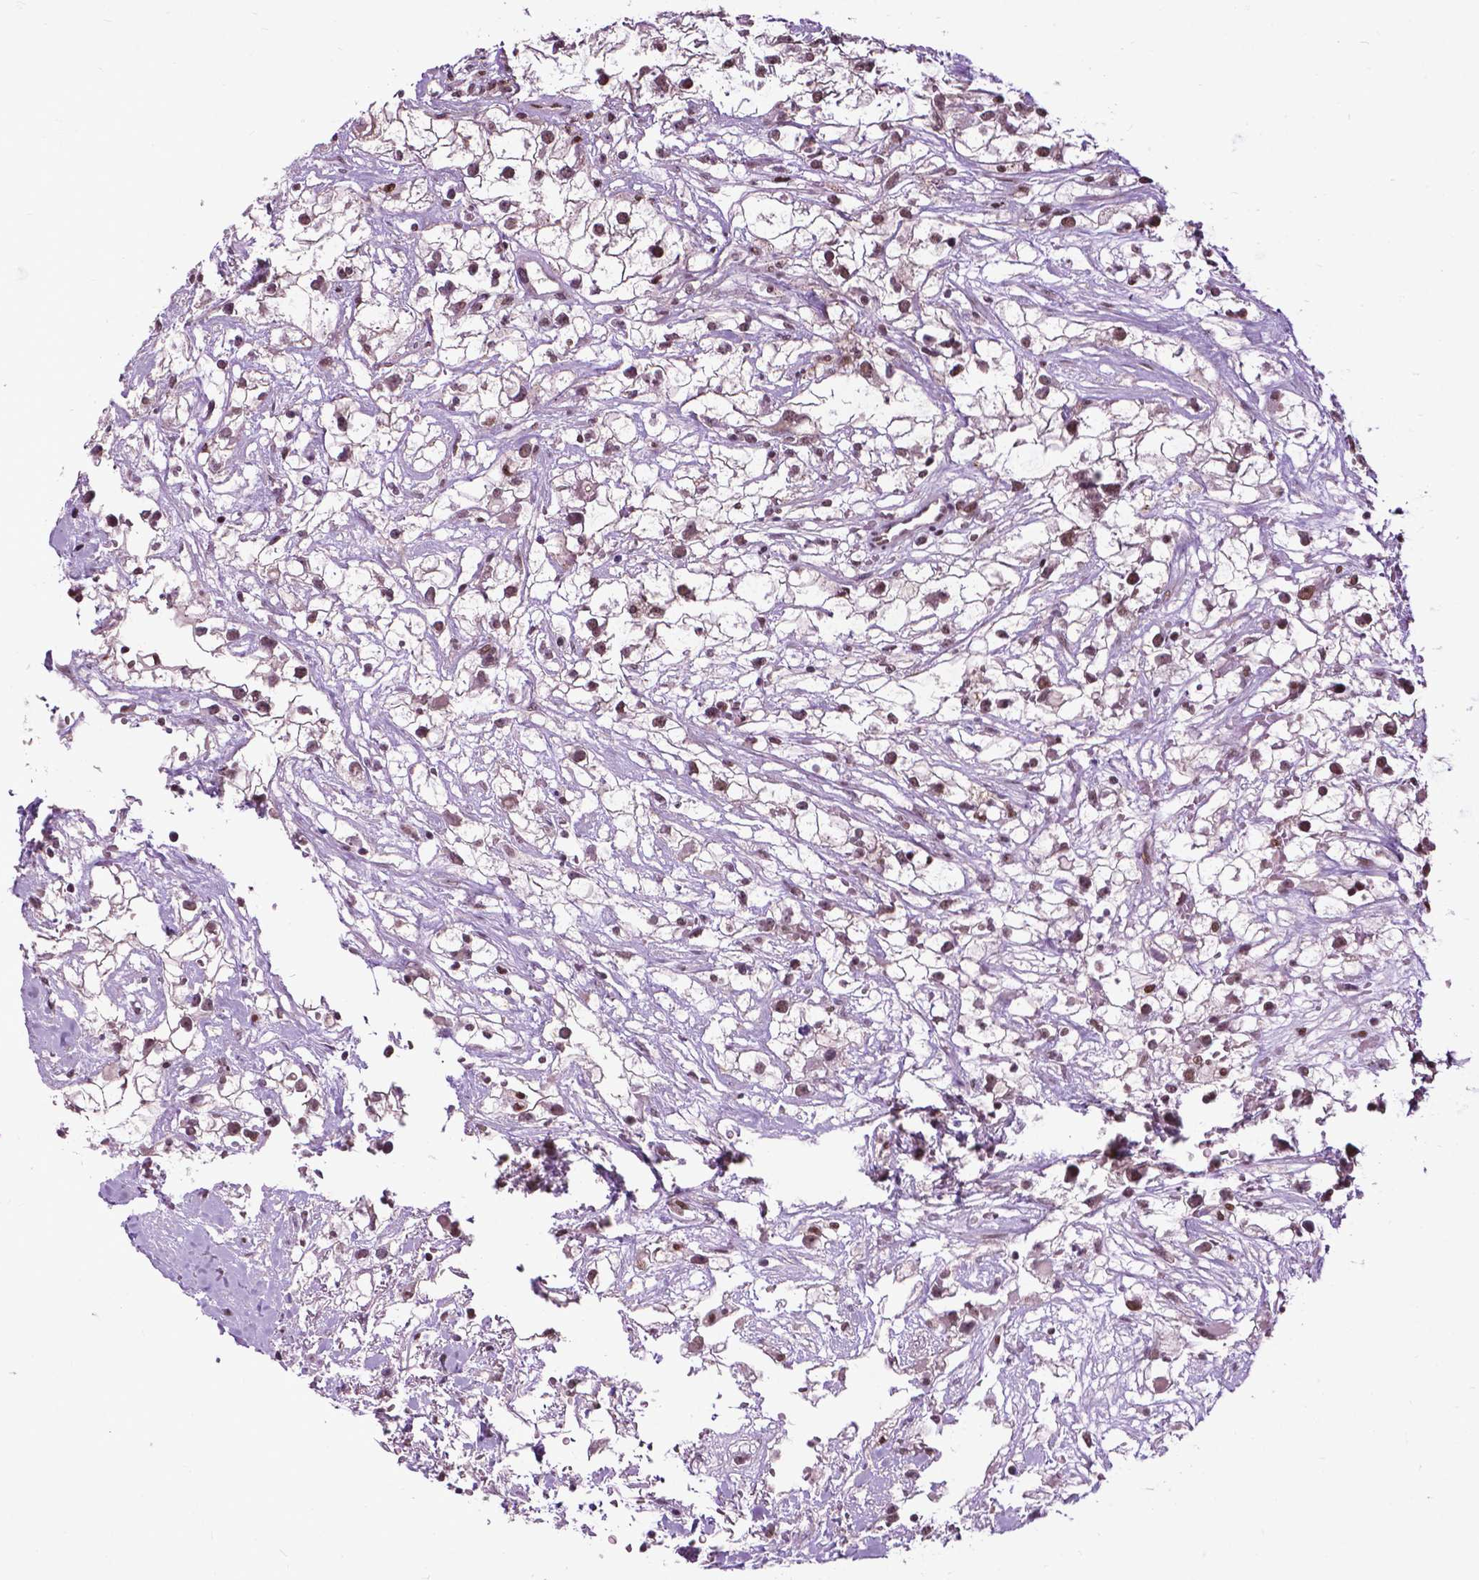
{"staining": {"intensity": "moderate", "quantity": ">75%", "location": "nuclear"}, "tissue": "renal cancer", "cell_type": "Tumor cells", "image_type": "cancer", "snomed": [{"axis": "morphology", "description": "Adenocarcinoma, NOS"}, {"axis": "topography", "description": "Kidney"}], "caption": "Moderate nuclear positivity is present in about >75% of tumor cells in adenocarcinoma (renal). (Brightfield microscopy of DAB IHC at high magnification).", "gene": "EAF1", "patient": {"sex": "male", "age": 59}}